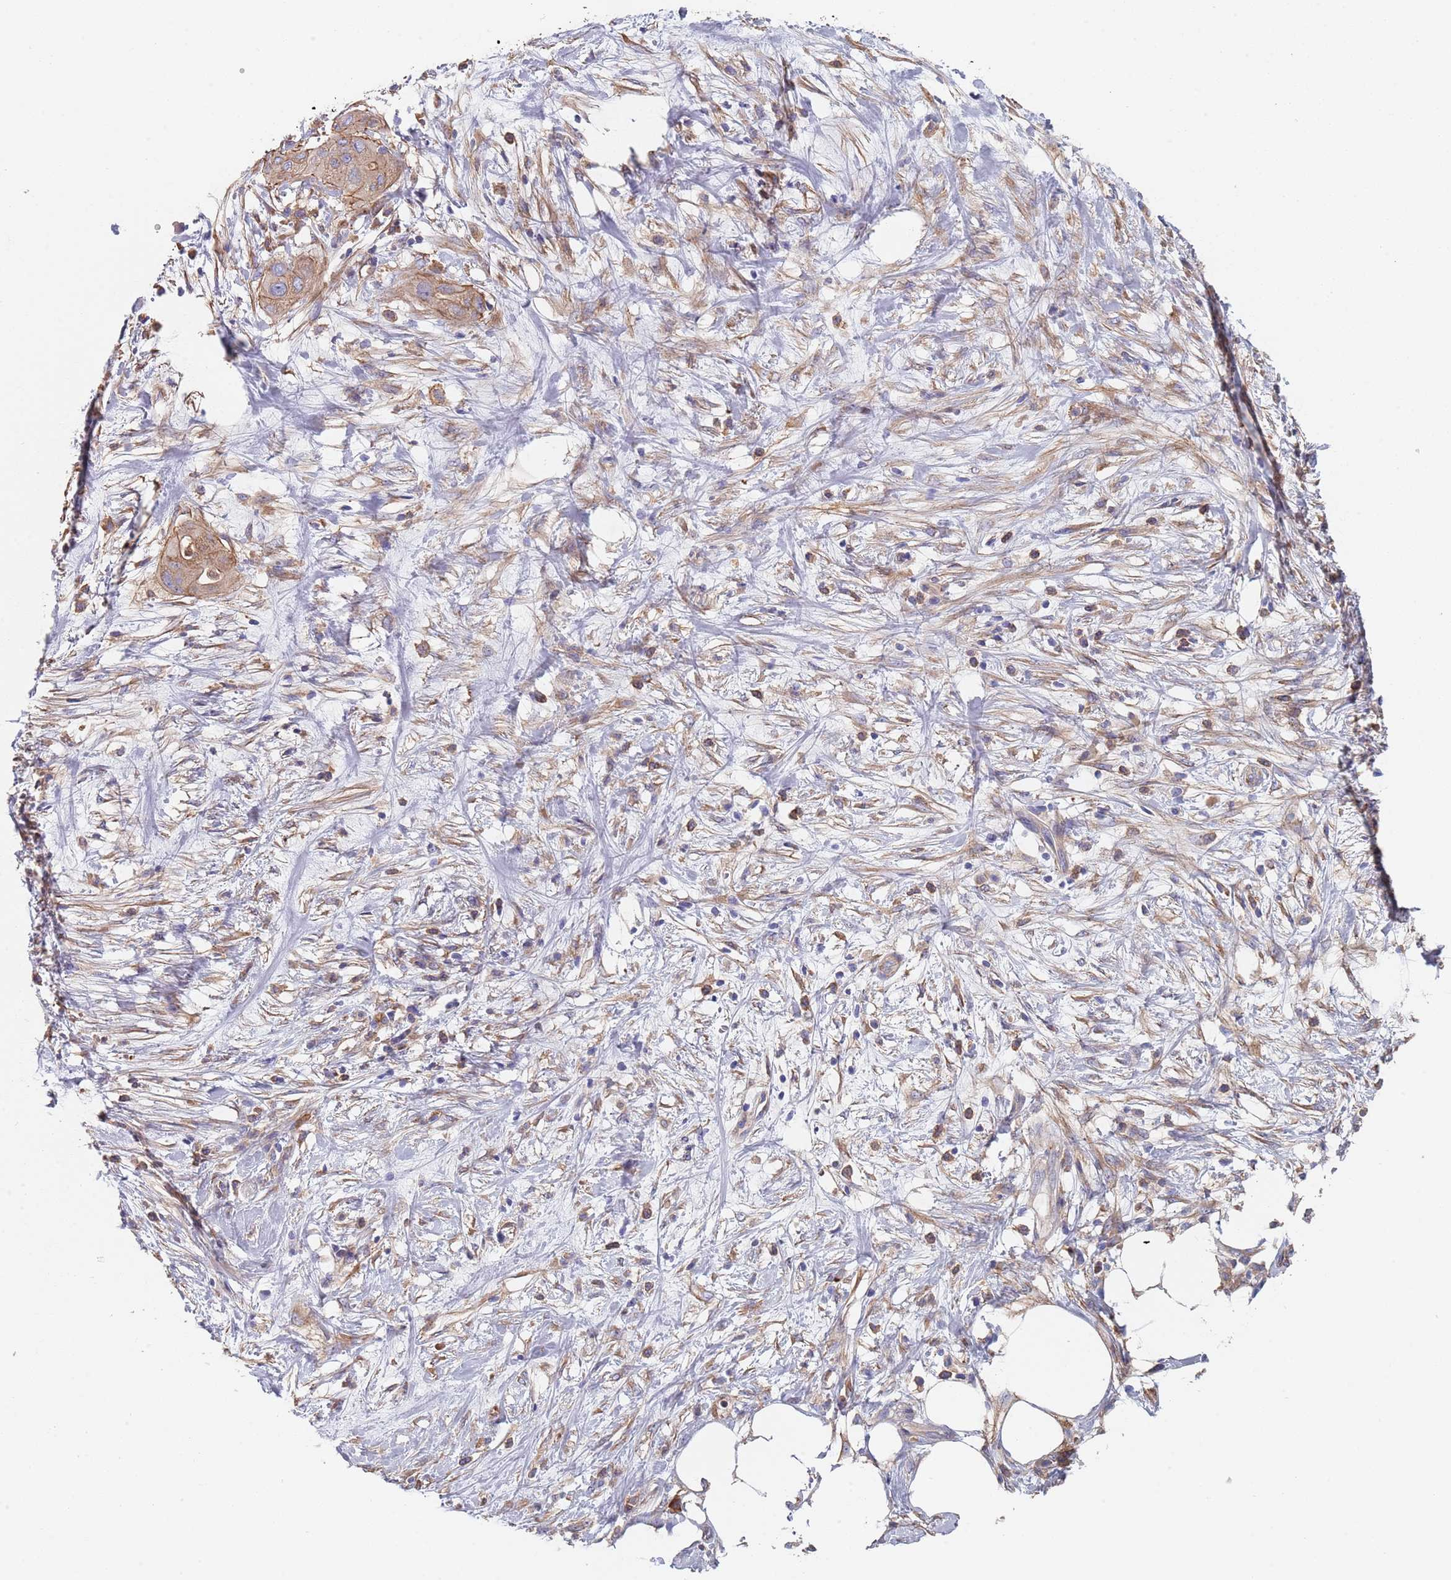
{"staining": {"intensity": "weak", "quantity": ">75%", "location": "cytoplasmic/membranous"}, "tissue": "pancreatic cancer", "cell_type": "Tumor cells", "image_type": "cancer", "snomed": [{"axis": "morphology", "description": "Adenocarcinoma, NOS"}, {"axis": "topography", "description": "Pancreas"}], "caption": "The image demonstrates immunohistochemical staining of pancreatic adenocarcinoma. There is weak cytoplasmic/membranous expression is seen in about >75% of tumor cells.", "gene": "DCUN1D3", "patient": {"sex": "male", "age": 68}}